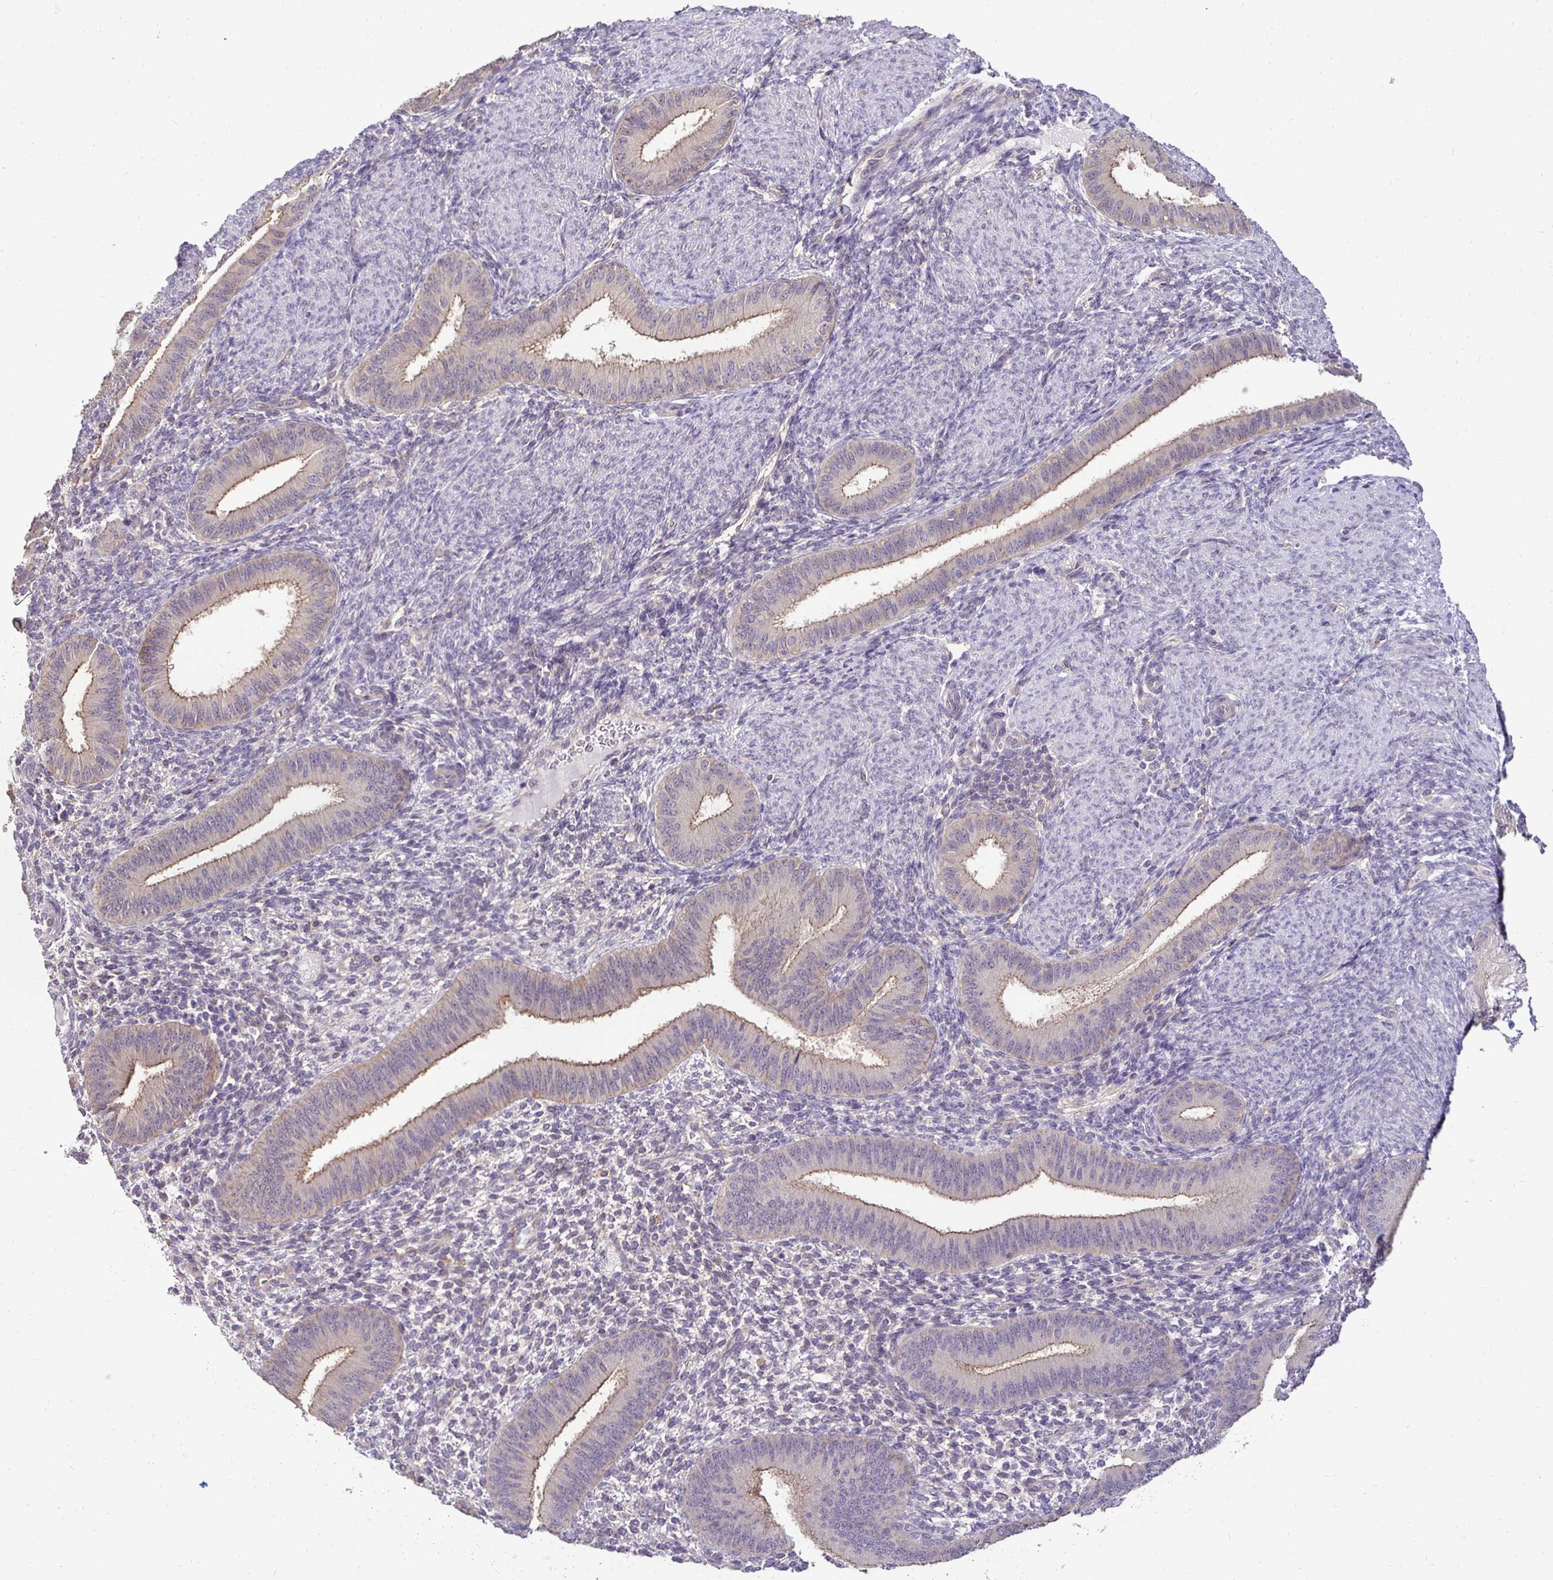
{"staining": {"intensity": "negative", "quantity": "none", "location": "none"}, "tissue": "endometrium", "cell_type": "Cells in endometrial stroma", "image_type": "normal", "snomed": [{"axis": "morphology", "description": "Normal tissue, NOS"}, {"axis": "topography", "description": "Endometrium"}], "caption": "An immunohistochemistry micrograph of benign endometrium is shown. There is no staining in cells in endometrial stroma of endometrium. (Stains: DAB immunohistochemistry with hematoxylin counter stain, Microscopy: brightfield microscopy at high magnification).", "gene": "SLC9A1", "patient": {"sex": "female", "age": 39}}